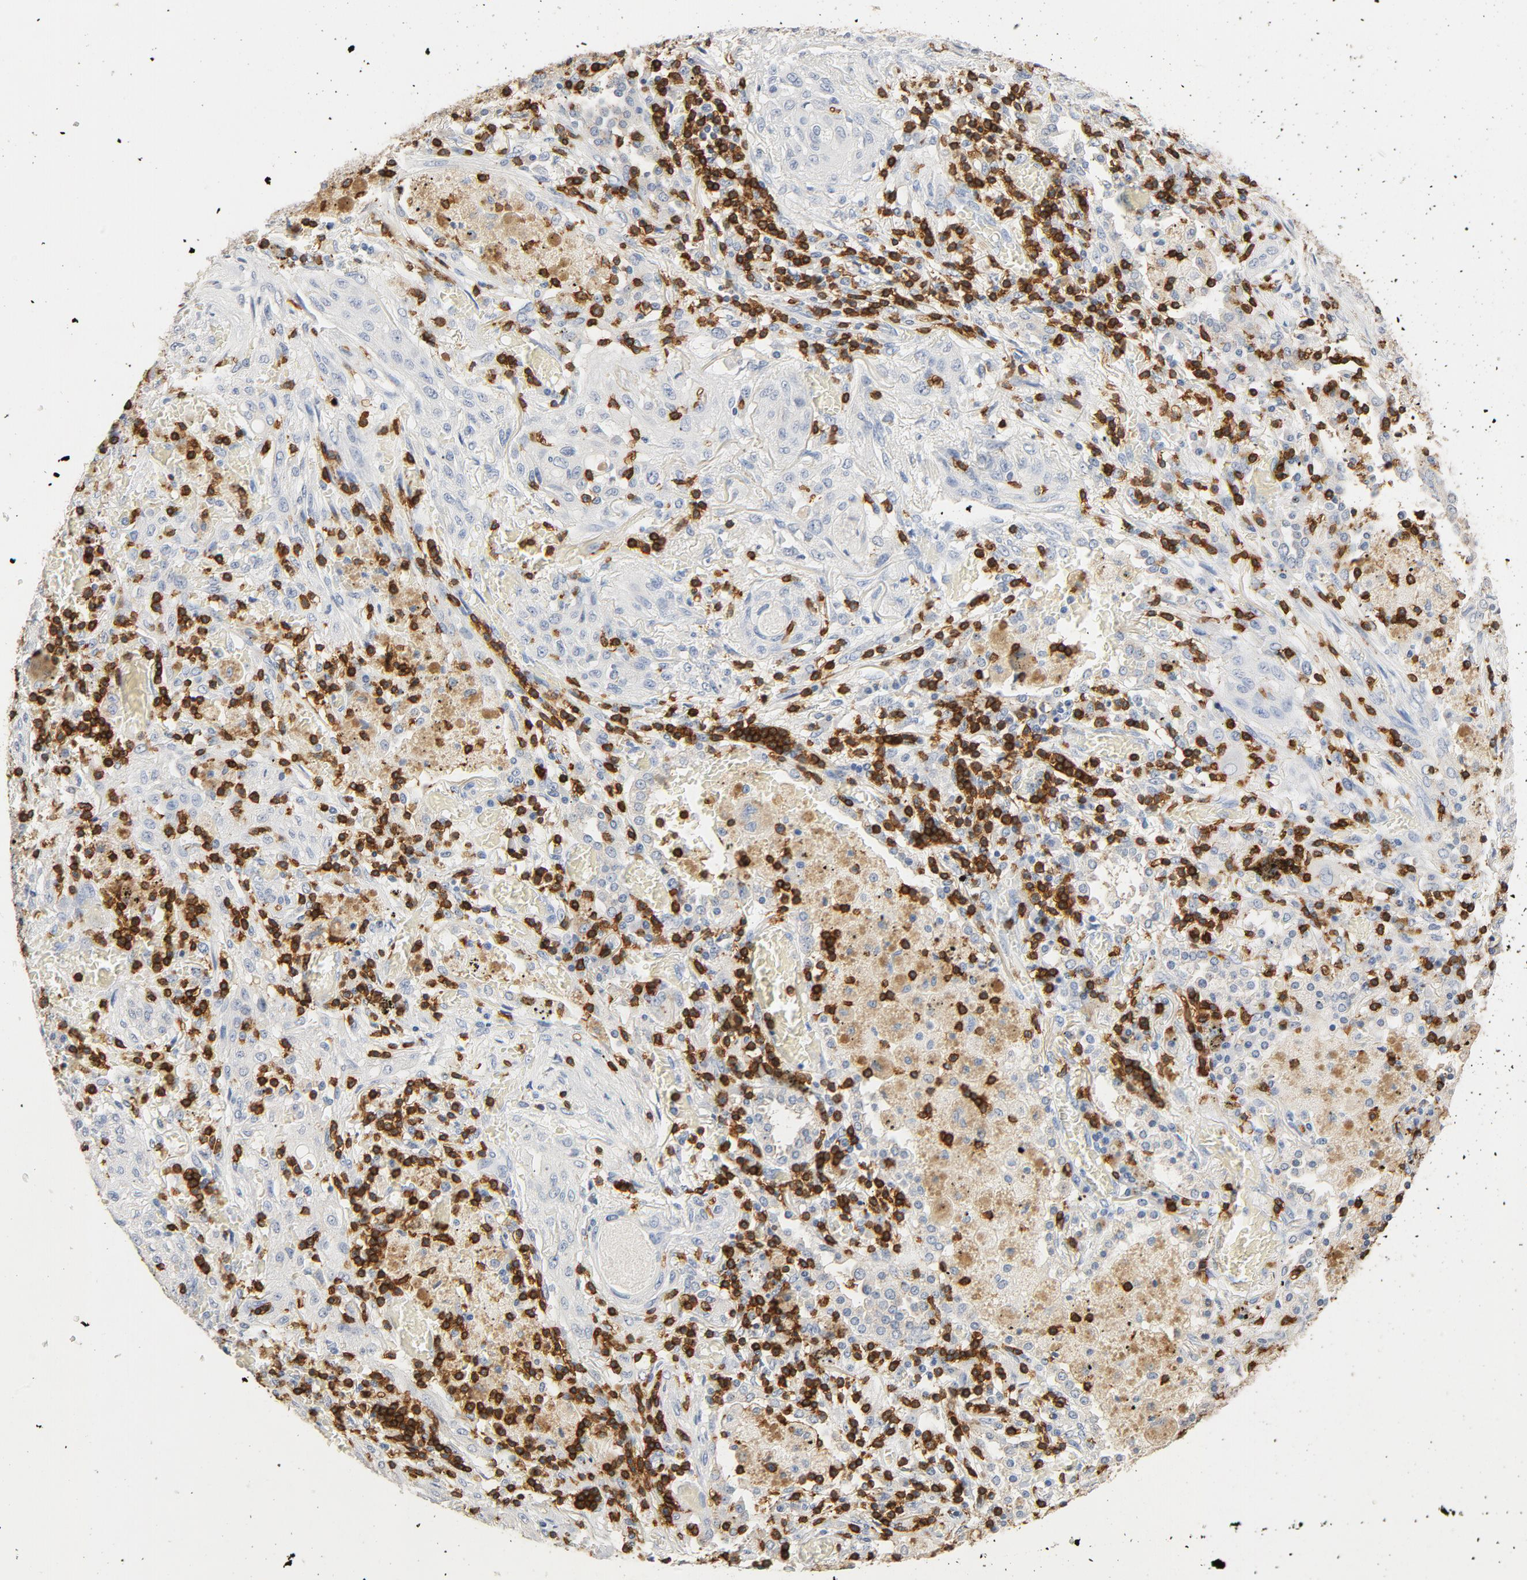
{"staining": {"intensity": "negative", "quantity": "none", "location": "none"}, "tissue": "lung cancer", "cell_type": "Tumor cells", "image_type": "cancer", "snomed": [{"axis": "morphology", "description": "Squamous cell carcinoma, NOS"}, {"axis": "topography", "description": "Lung"}], "caption": "IHC of human lung cancer (squamous cell carcinoma) exhibits no expression in tumor cells.", "gene": "CD247", "patient": {"sex": "female", "age": 47}}